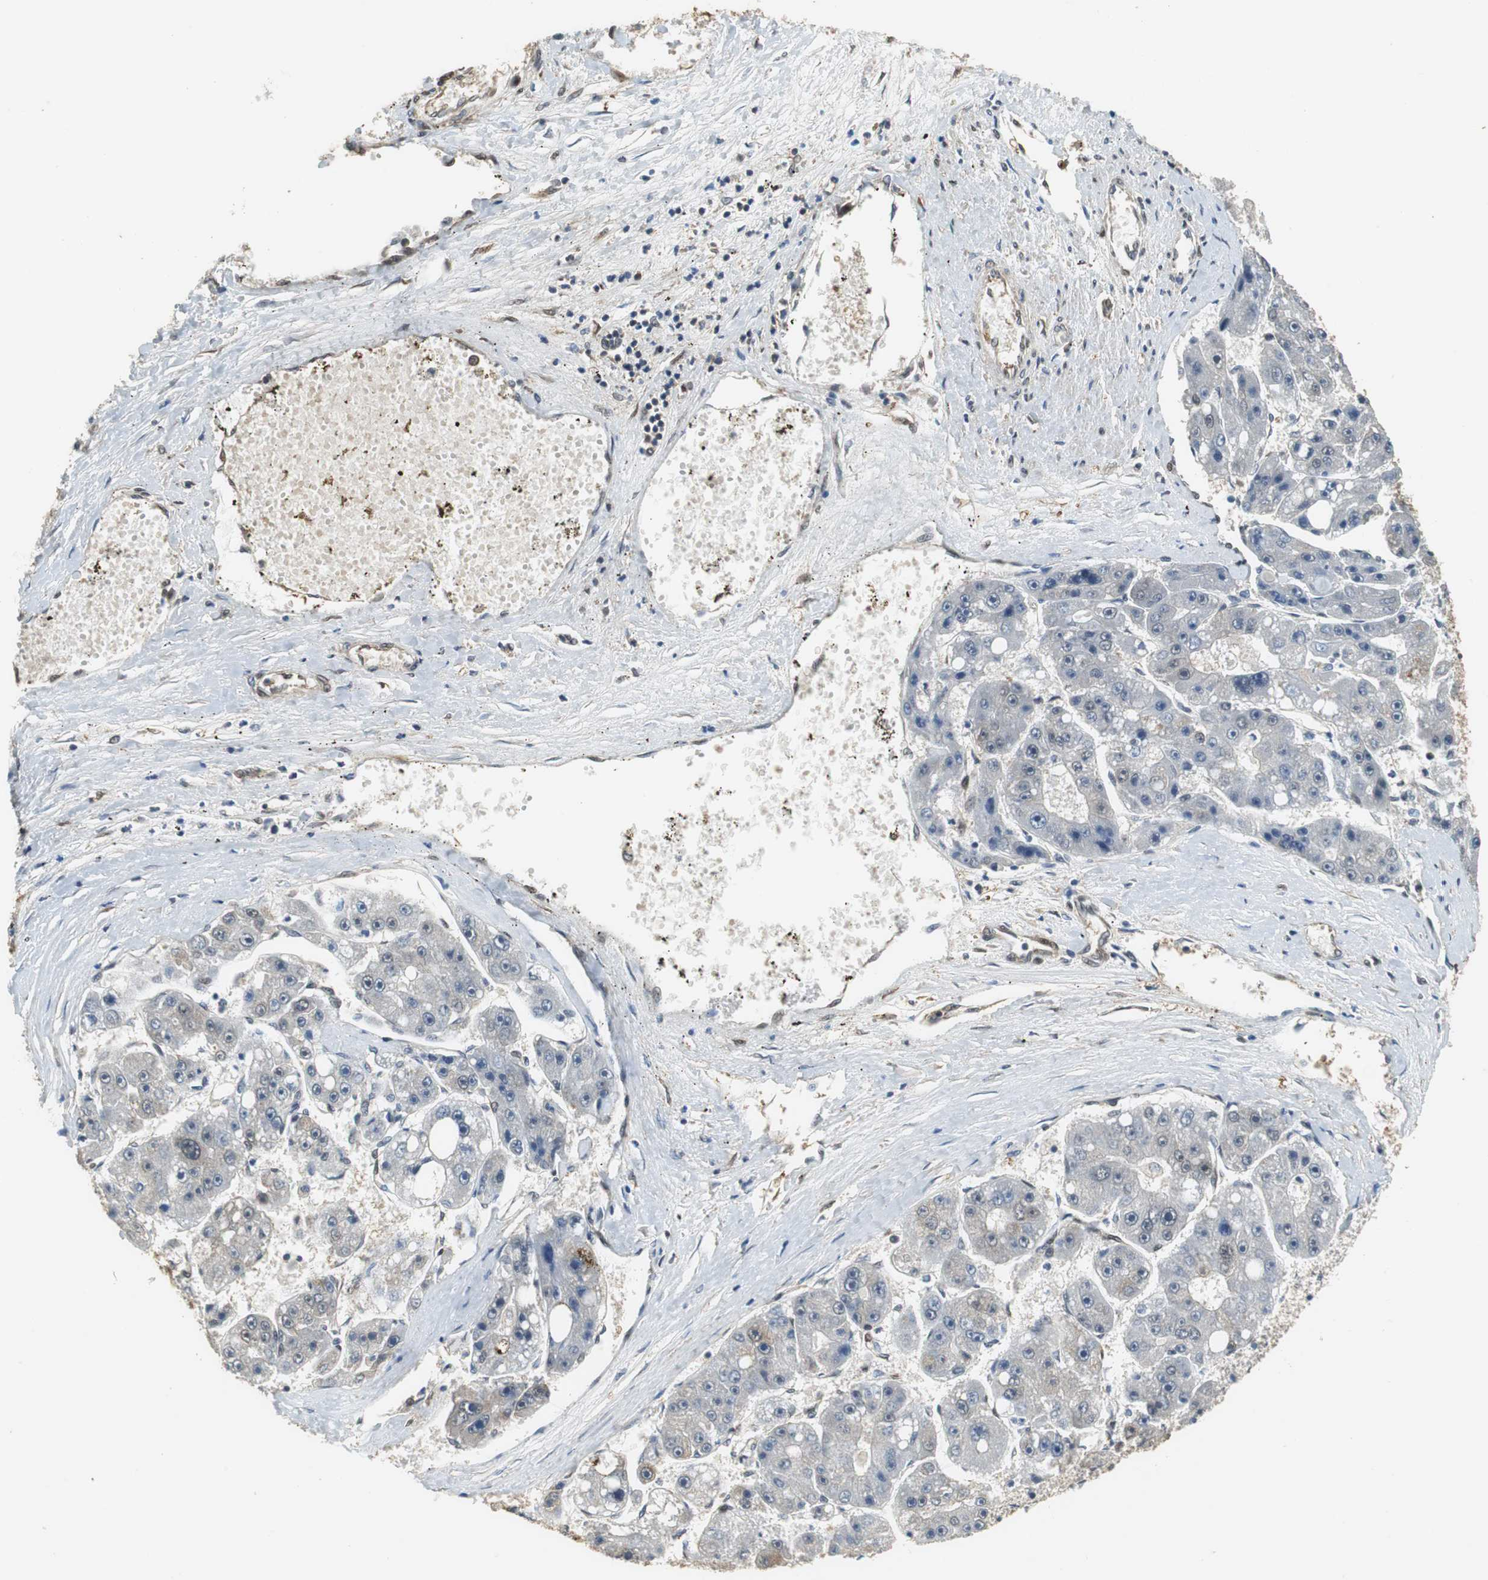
{"staining": {"intensity": "negative", "quantity": "none", "location": "none"}, "tissue": "liver cancer", "cell_type": "Tumor cells", "image_type": "cancer", "snomed": [{"axis": "morphology", "description": "Carcinoma, Hepatocellular, NOS"}, {"axis": "topography", "description": "Liver"}], "caption": "The micrograph shows no significant expression in tumor cells of hepatocellular carcinoma (liver).", "gene": "UBQLN2", "patient": {"sex": "female", "age": 61}}